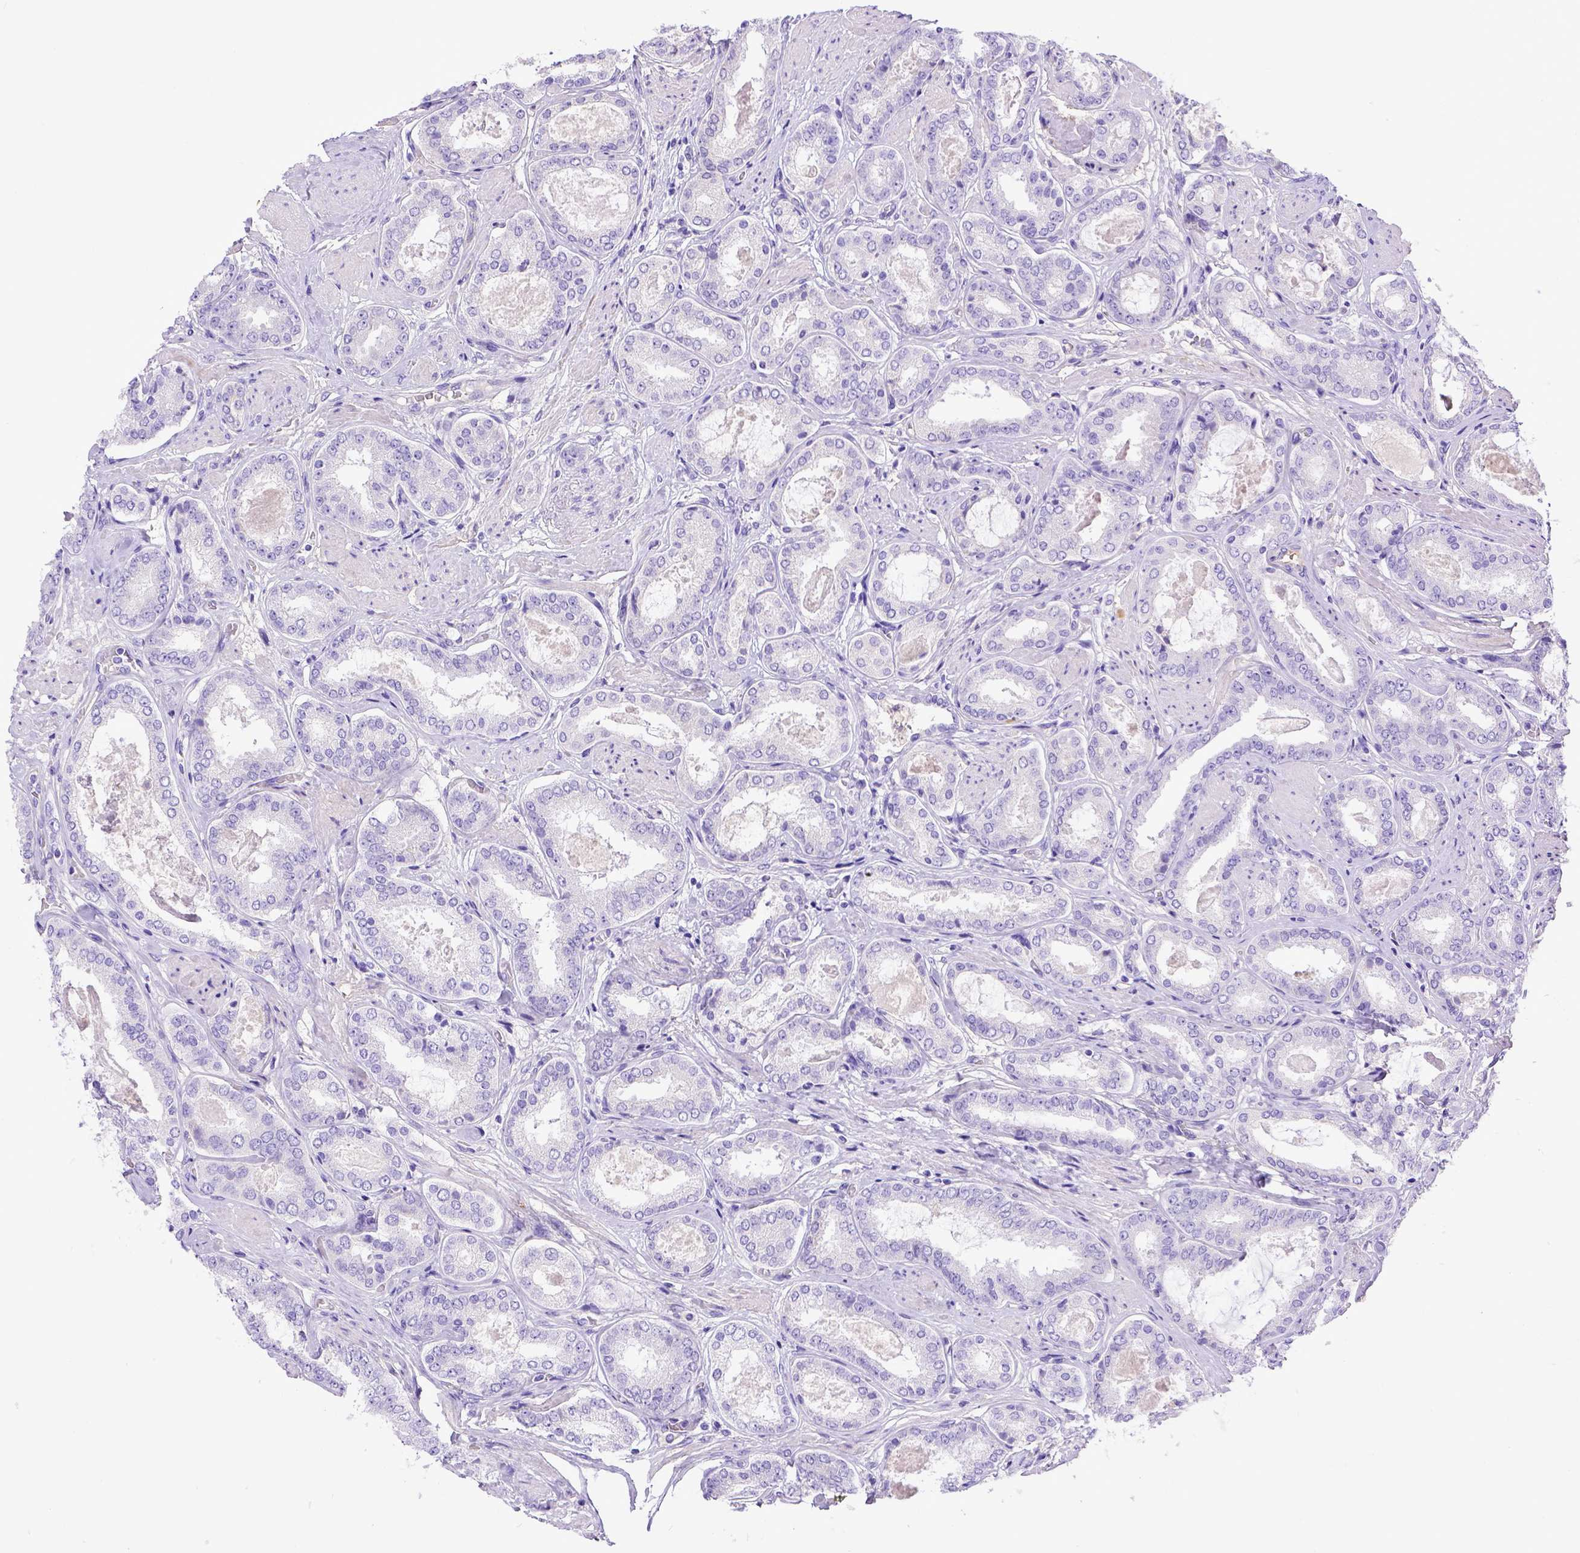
{"staining": {"intensity": "negative", "quantity": "none", "location": "none"}, "tissue": "prostate cancer", "cell_type": "Tumor cells", "image_type": "cancer", "snomed": [{"axis": "morphology", "description": "Adenocarcinoma, High grade"}, {"axis": "topography", "description": "Prostate"}], "caption": "Tumor cells show no significant protein staining in prostate high-grade adenocarcinoma.", "gene": "LRRC18", "patient": {"sex": "male", "age": 63}}